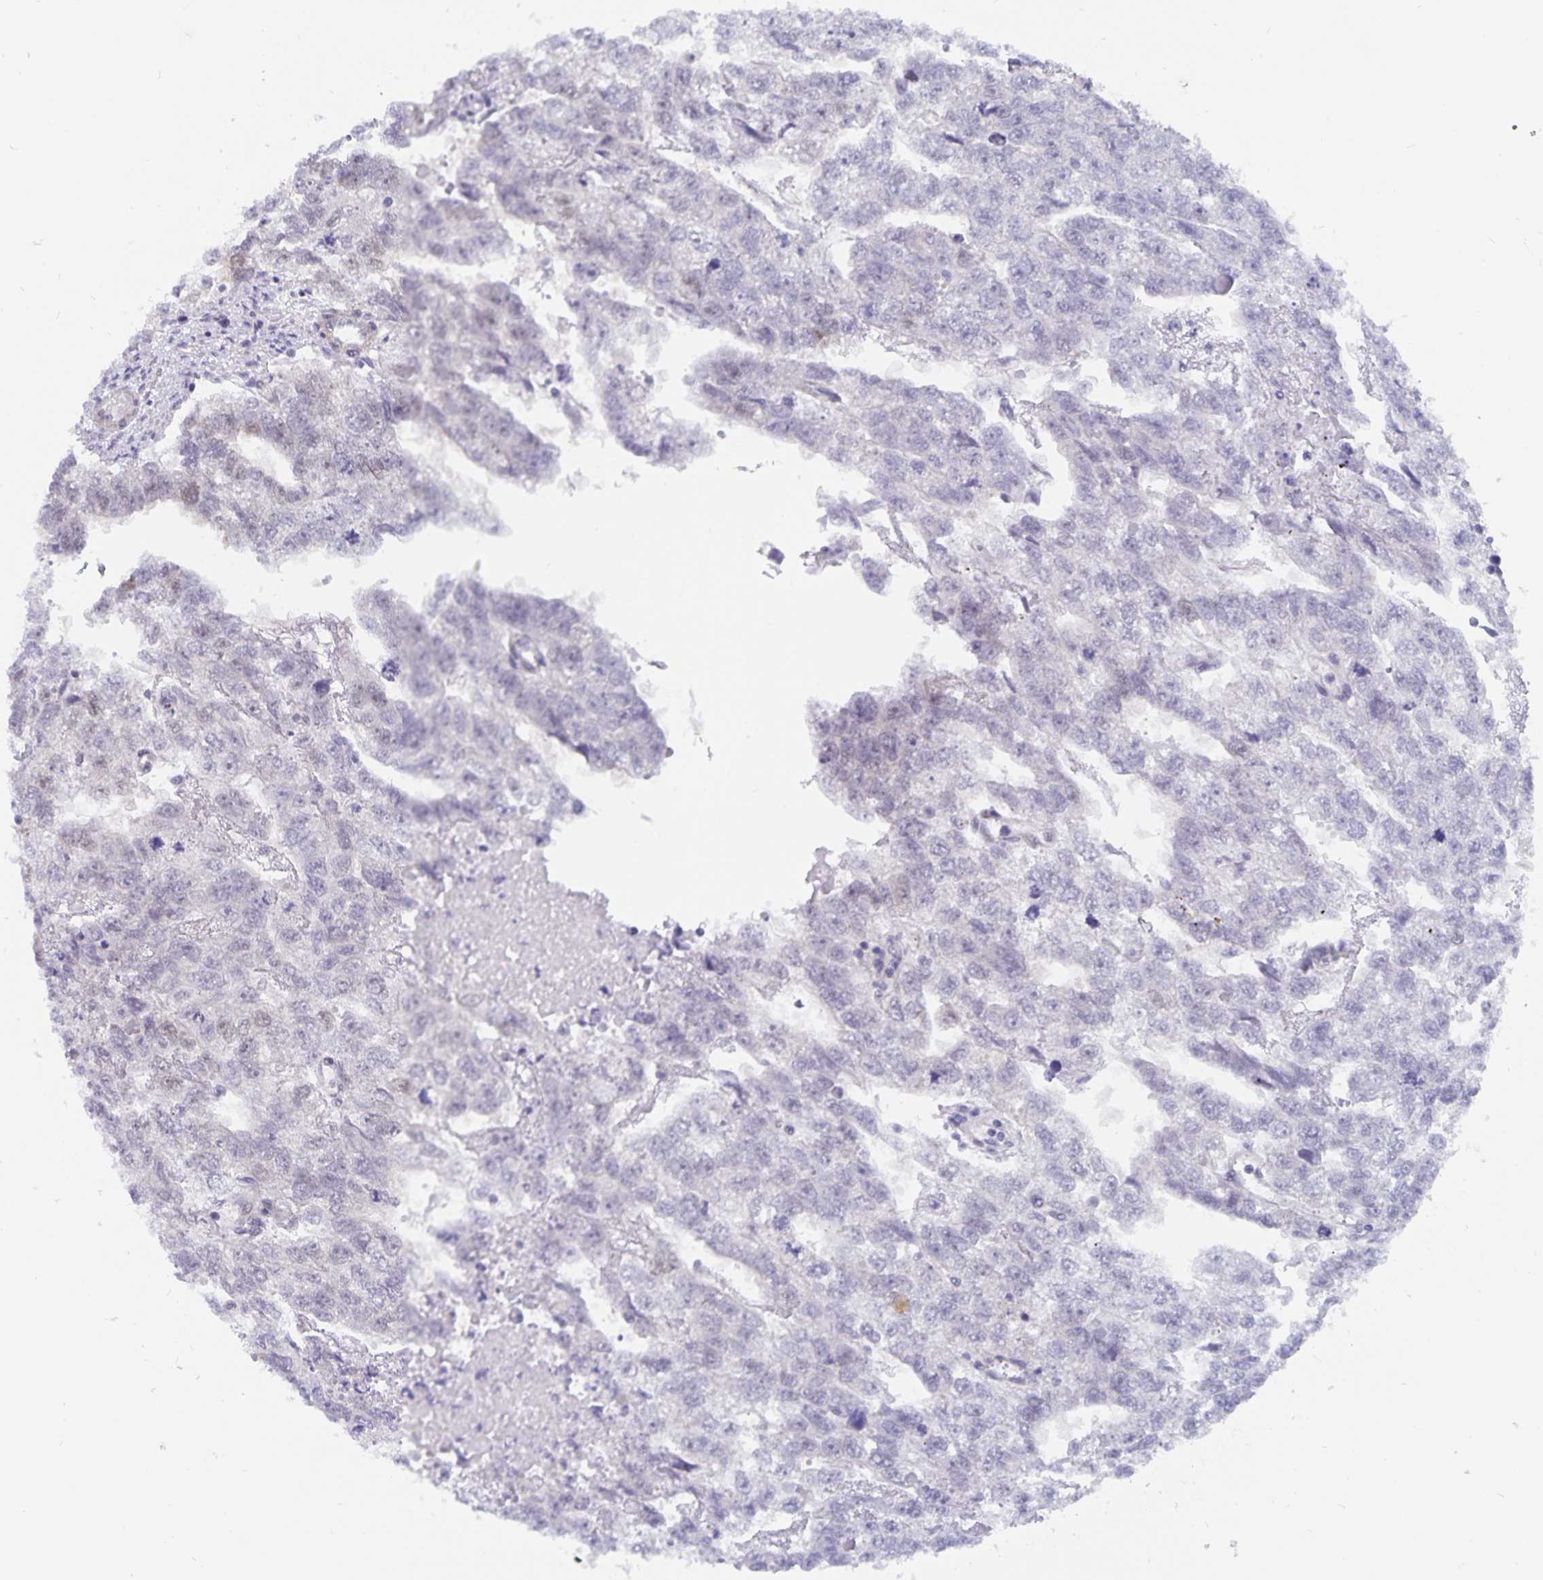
{"staining": {"intensity": "negative", "quantity": "none", "location": "none"}, "tissue": "testis cancer", "cell_type": "Tumor cells", "image_type": "cancer", "snomed": [{"axis": "morphology", "description": "Carcinoma, Embryonal, NOS"}, {"axis": "morphology", "description": "Teratoma, malignant, NOS"}, {"axis": "topography", "description": "Testis"}], "caption": "An immunohistochemistry (IHC) photomicrograph of testis cancer is shown. There is no staining in tumor cells of testis cancer. (Brightfield microscopy of DAB IHC at high magnification).", "gene": "BAG6", "patient": {"sex": "male", "age": 44}}